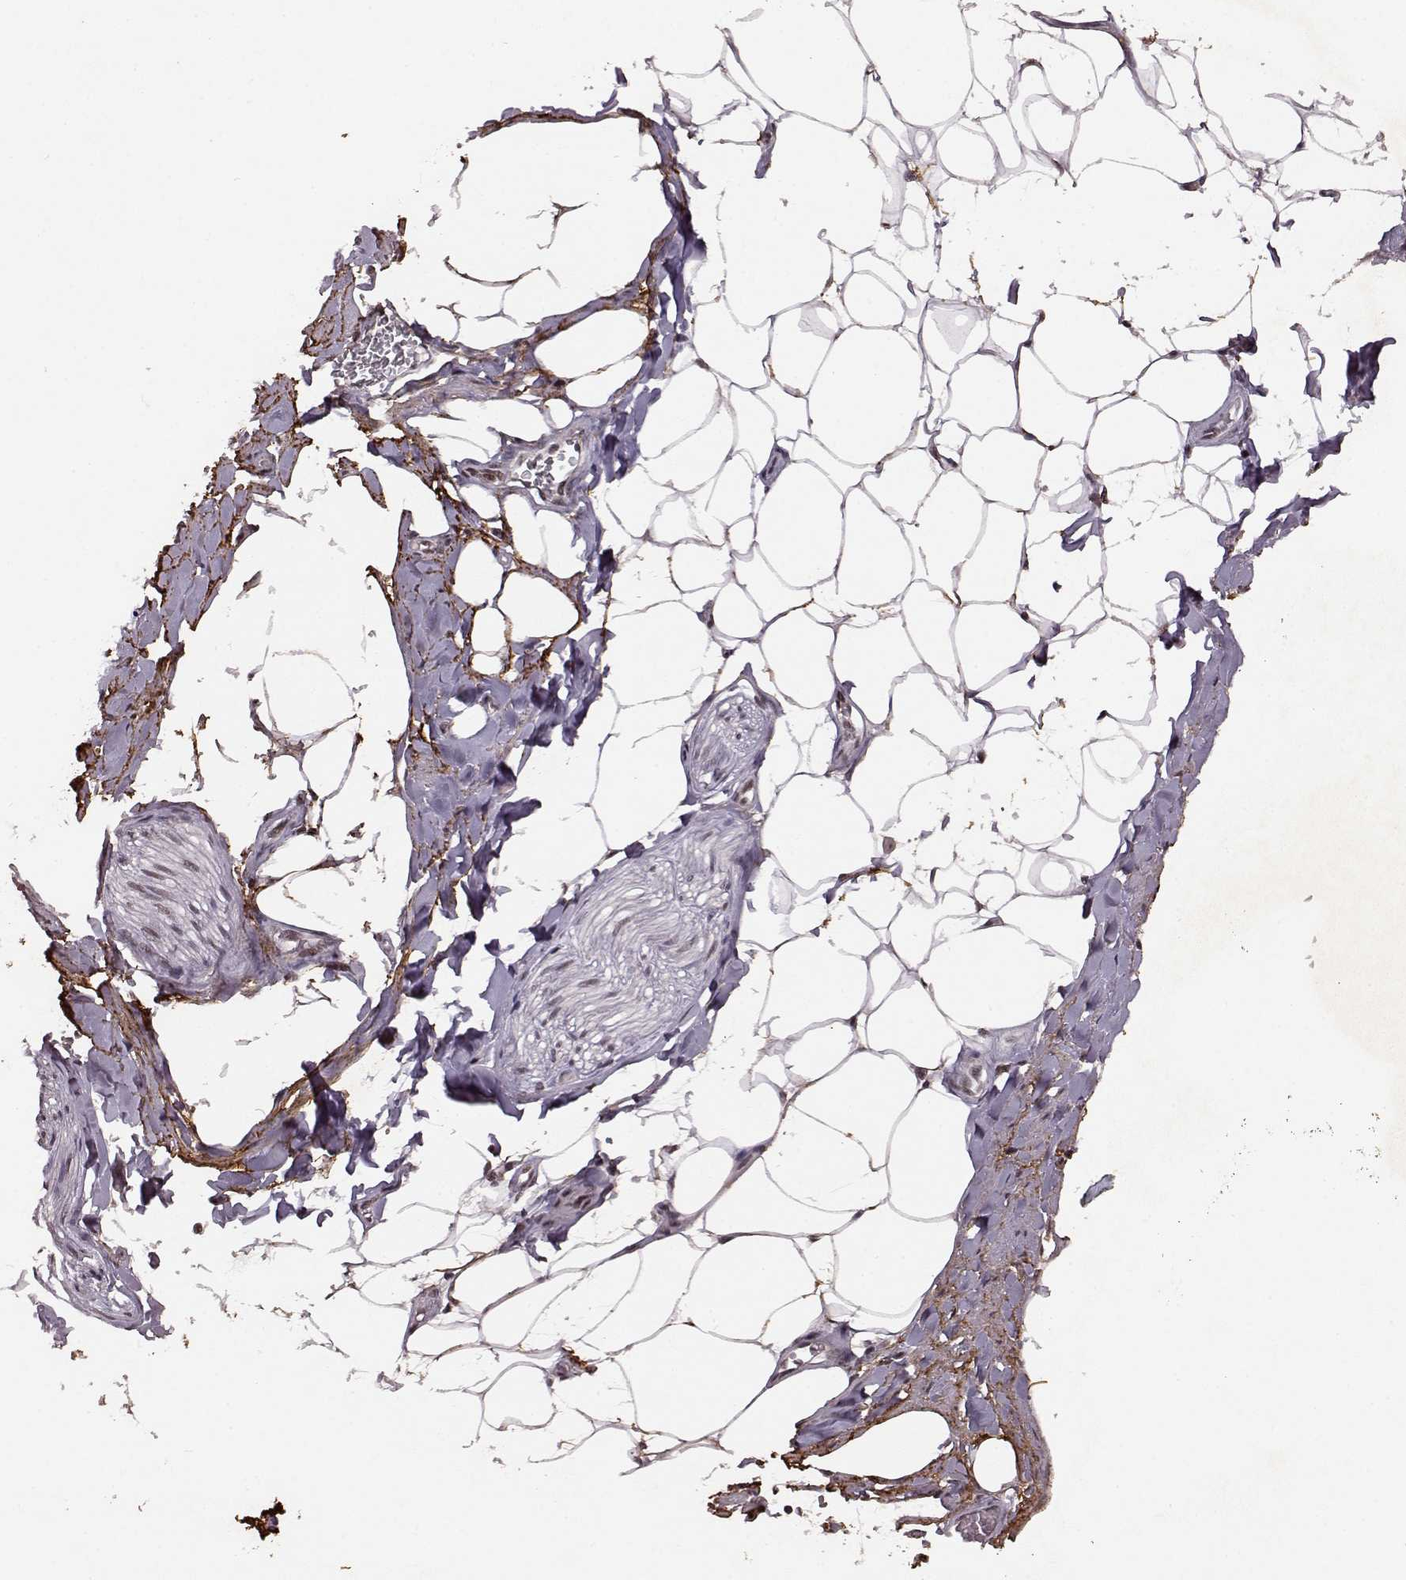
{"staining": {"intensity": "weak", "quantity": ">75%", "location": "nuclear"}, "tissue": "adipose tissue", "cell_type": "Adipocytes", "image_type": "normal", "snomed": [{"axis": "morphology", "description": "Normal tissue, NOS"}, {"axis": "morphology", "description": "Carcinoid, malignant, NOS"}, {"axis": "topography", "description": "Small intestine"}, {"axis": "topography", "description": "Peripheral nerve tissue"}], "caption": "Immunohistochemical staining of benign adipose tissue reveals weak nuclear protein positivity in approximately >75% of adipocytes. The staining is performed using DAB (3,3'-diaminobenzidine) brown chromogen to label protein expression. The nuclei are counter-stained blue using hematoxylin.", "gene": "RRAGD", "patient": {"sex": "male", "age": 52}}